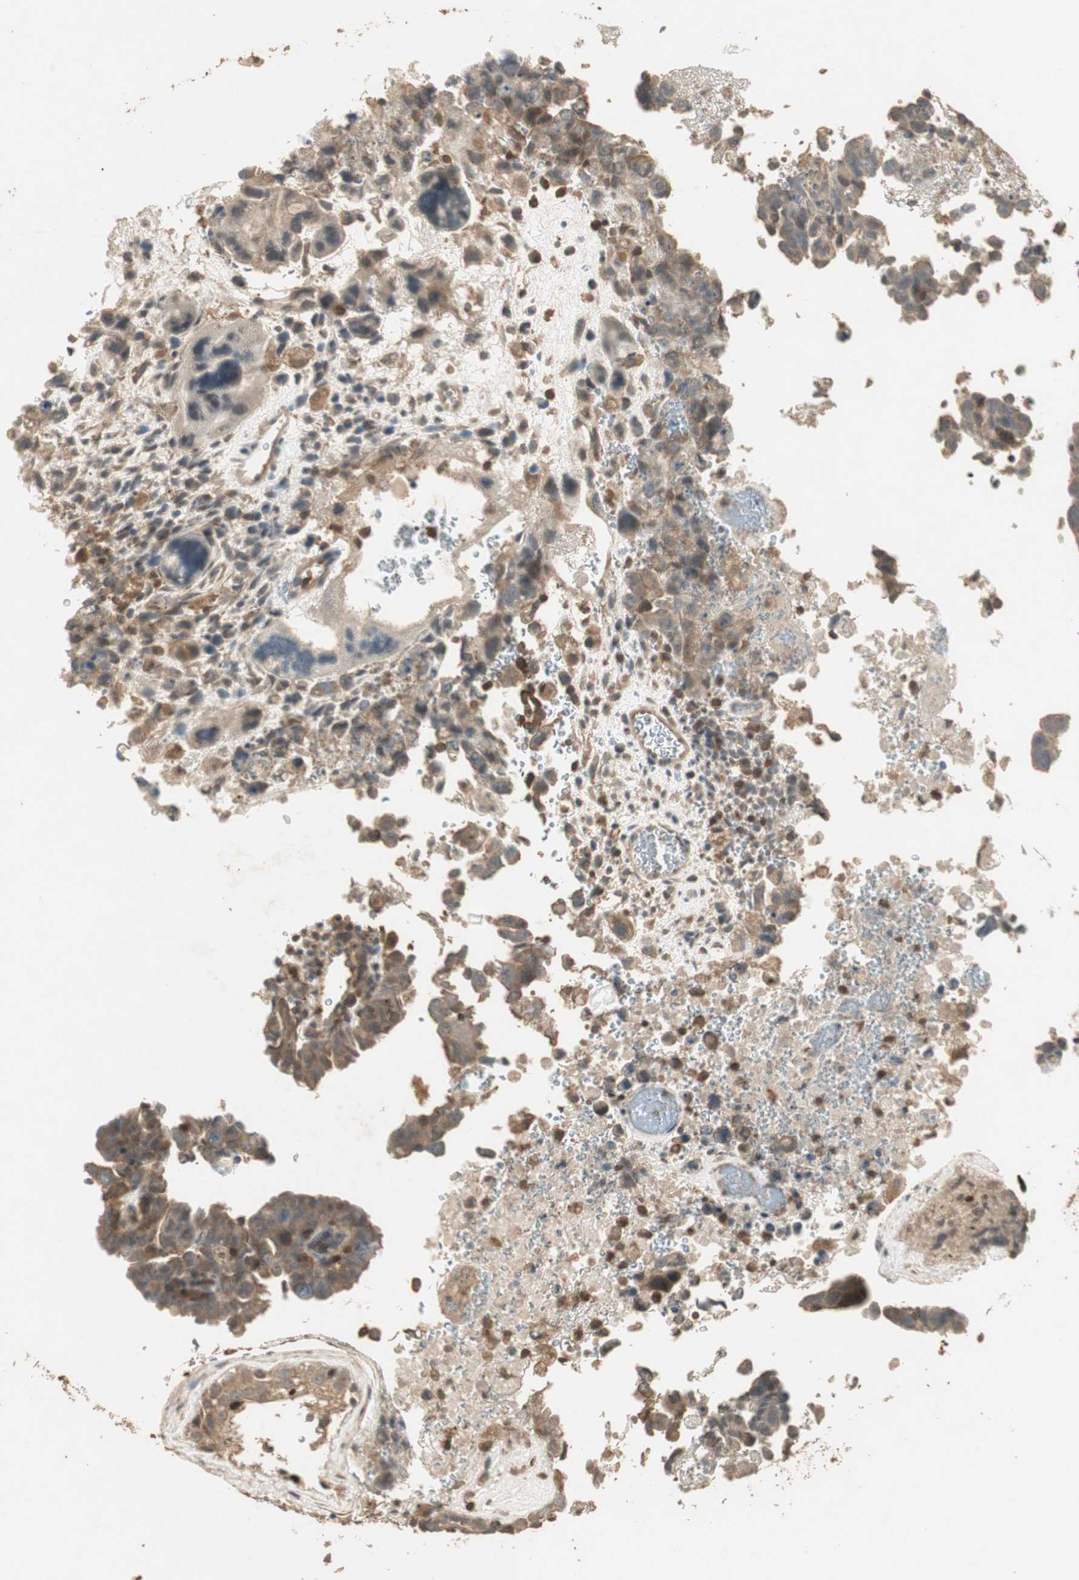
{"staining": {"intensity": "moderate", "quantity": "25%-75%", "location": "cytoplasmic/membranous"}, "tissue": "testis cancer", "cell_type": "Tumor cells", "image_type": "cancer", "snomed": [{"axis": "morphology", "description": "Carcinoma, Embryonal, NOS"}, {"axis": "topography", "description": "Testis"}], "caption": "Immunohistochemistry of human testis embryonal carcinoma reveals medium levels of moderate cytoplasmic/membranous positivity in approximately 25%-75% of tumor cells.", "gene": "USP2", "patient": {"sex": "male", "age": 28}}